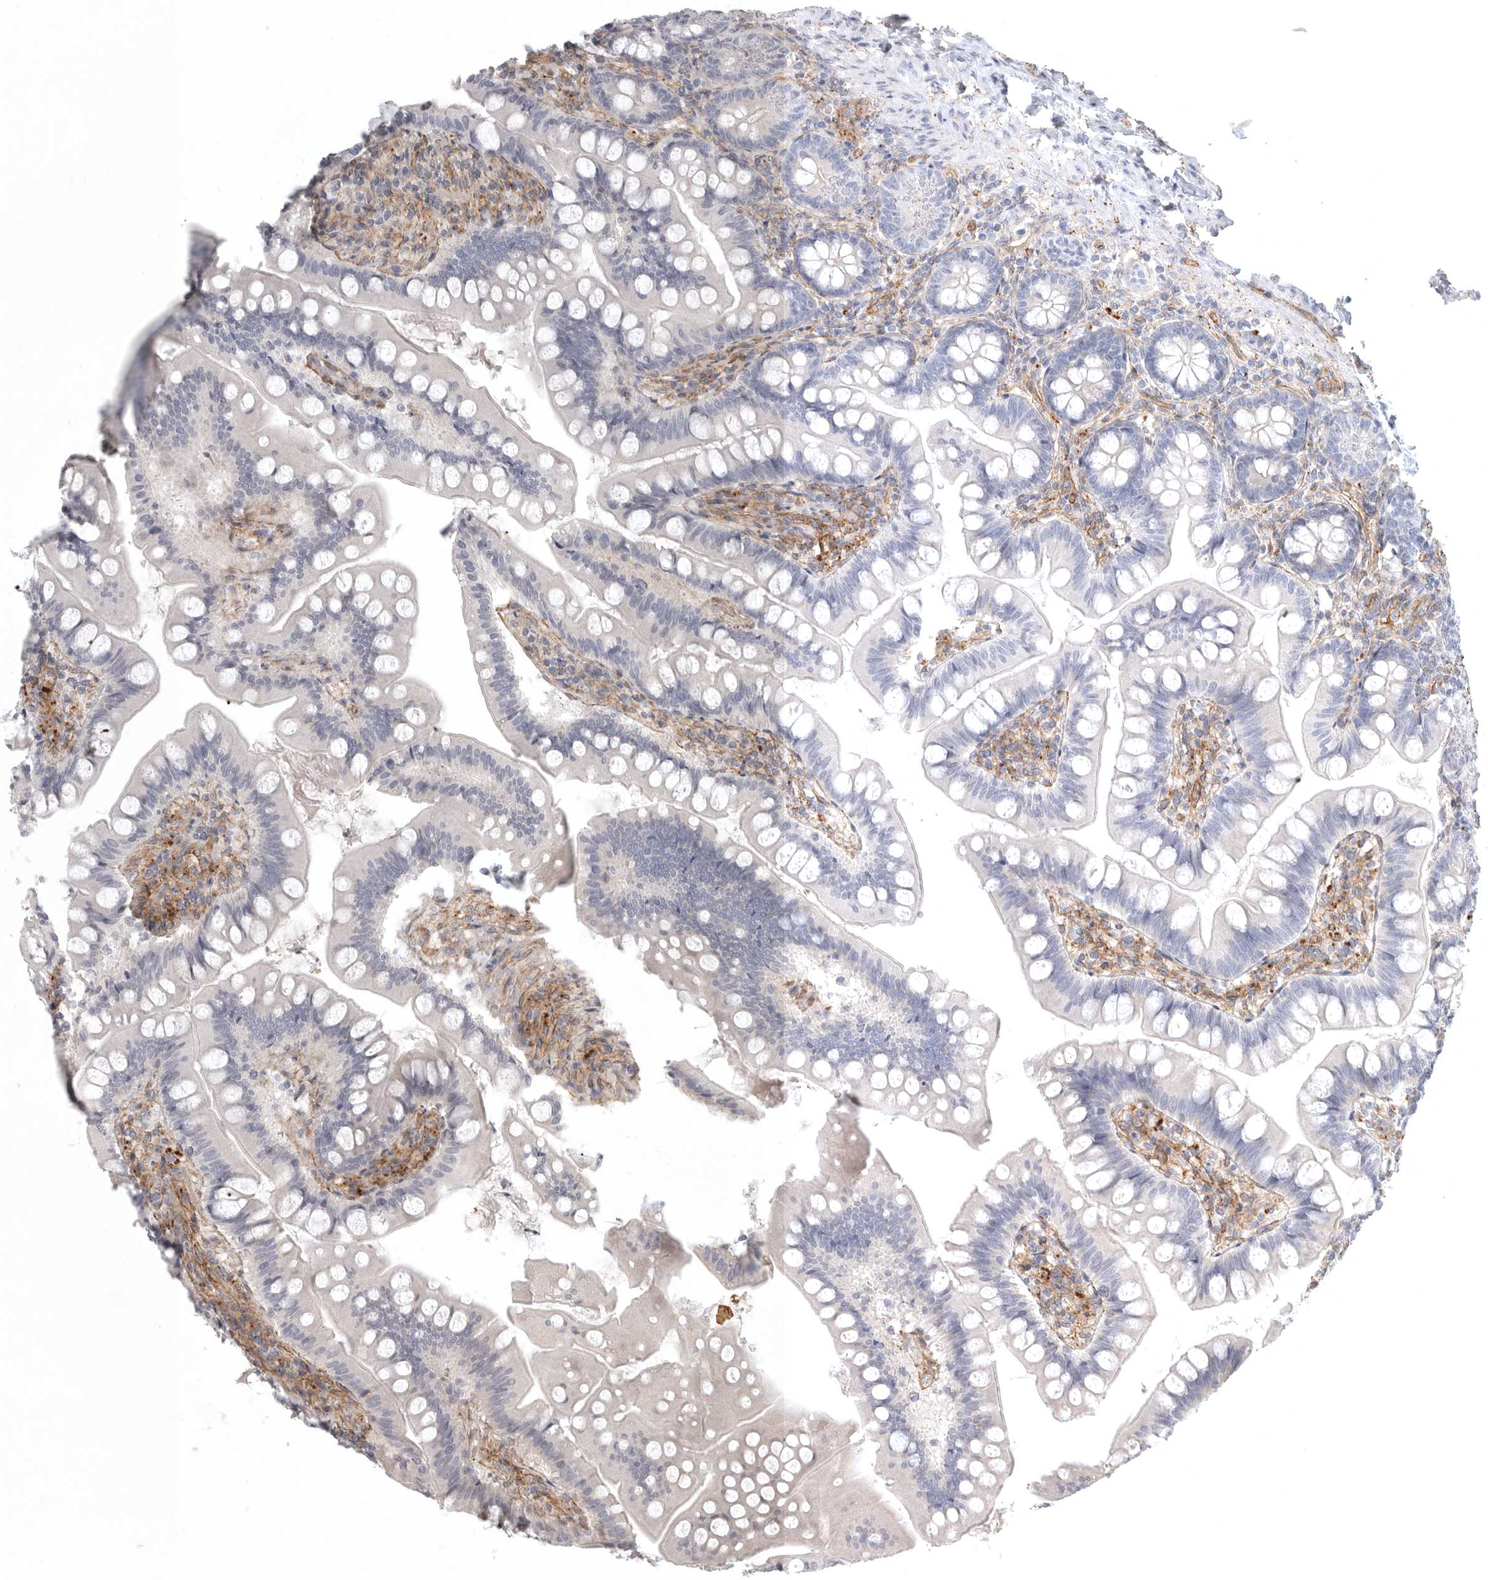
{"staining": {"intensity": "negative", "quantity": "none", "location": "none"}, "tissue": "small intestine", "cell_type": "Glandular cells", "image_type": "normal", "snomed": [{"axis": "morphology", "description": "Normal tissue, NOS"}, {"axis": "topography", "description": "Small intestine"}], "caption": "Immunohistochemistry (IHC) histopathology image of benign small intestine: human small intestine stained with DAB demonstrates no significant protein expression in glandular cells.", "gene": "LONRF1", "patient": {"sex": "male", "age": 7}}